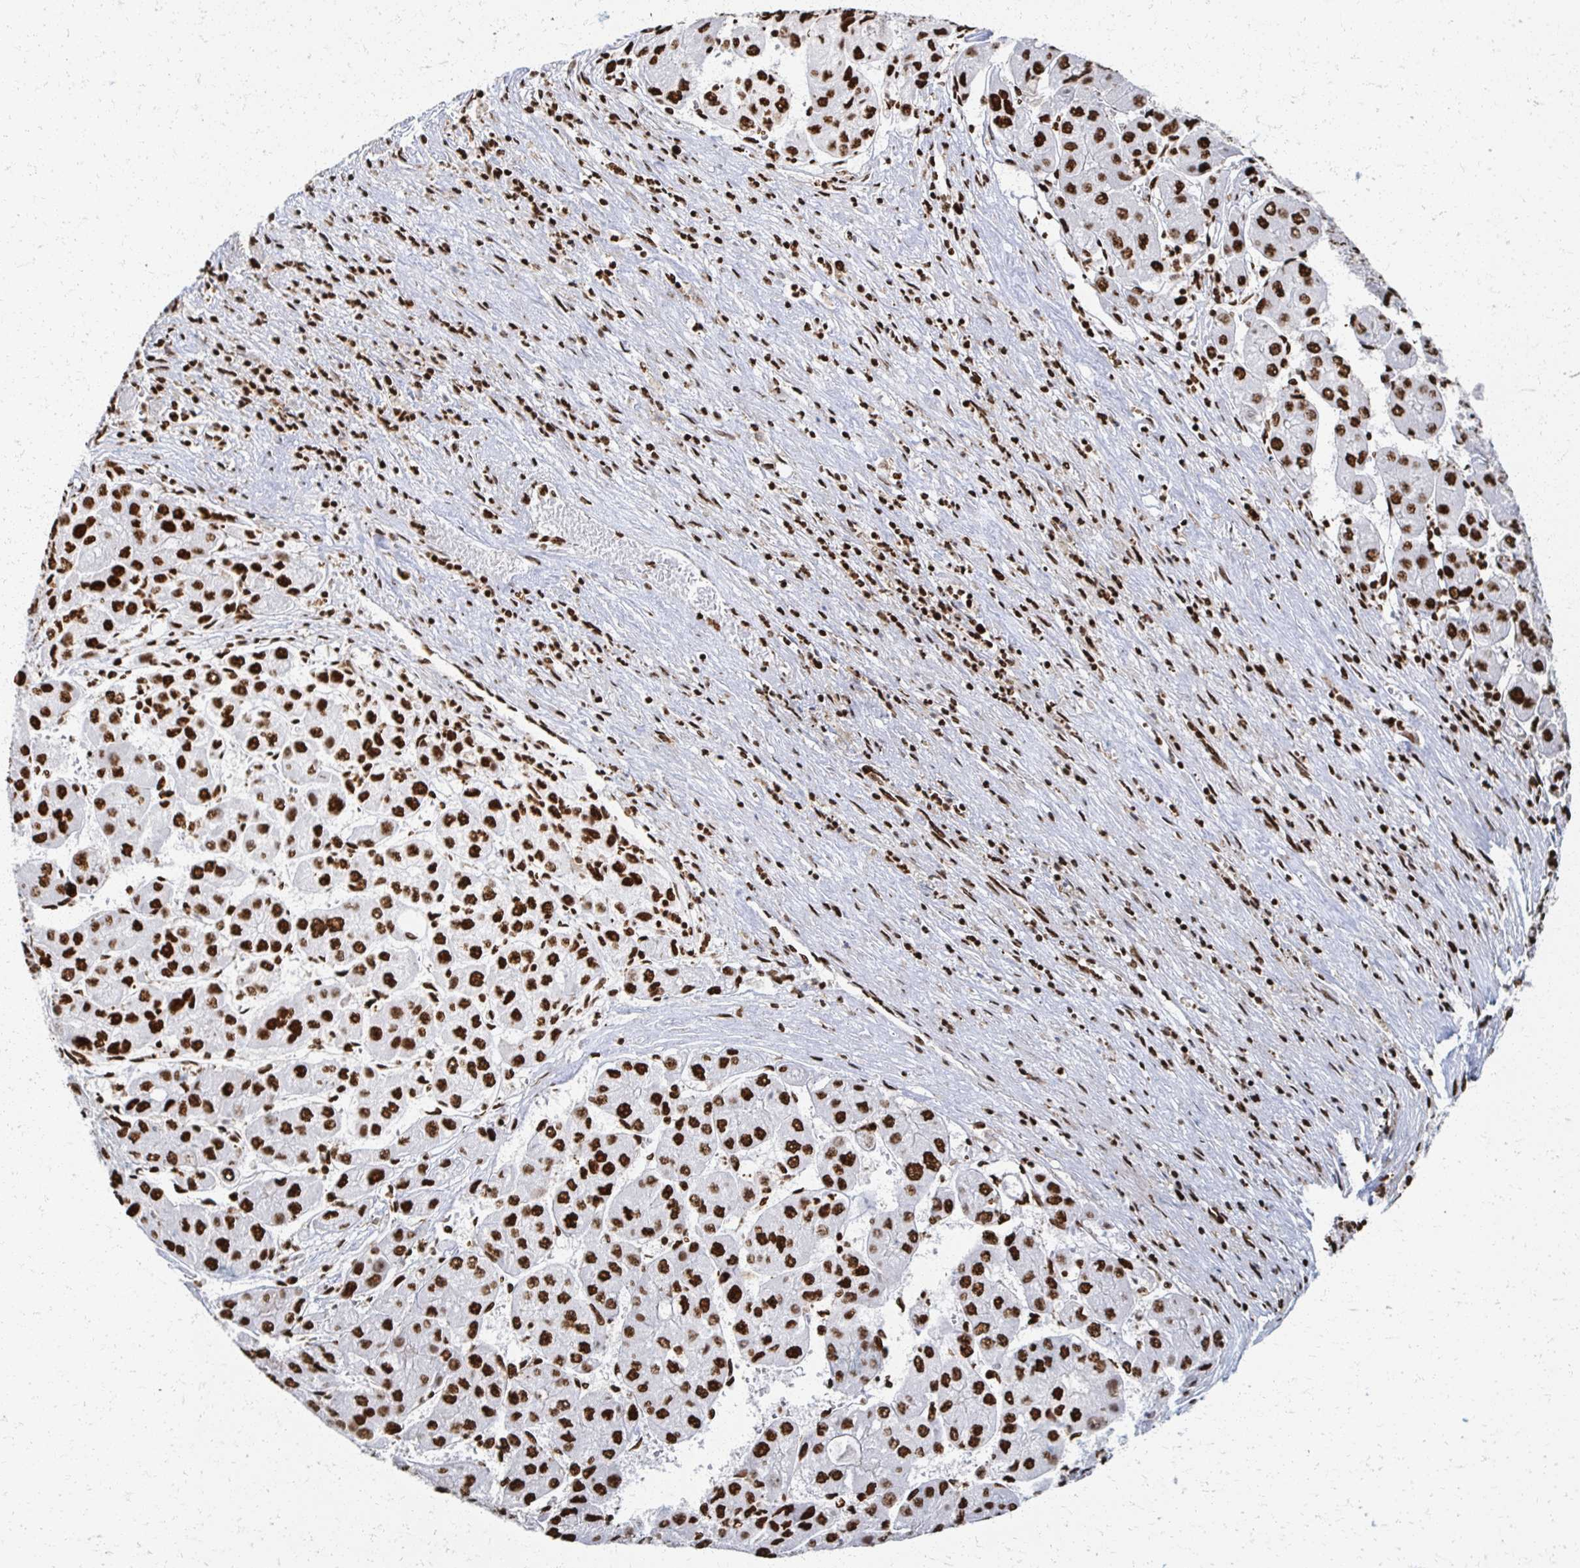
{"staining": {"intensity": "strong", "quantity": ">75%", "location": "nuclear"}, "tissue": "liver cancer", "cell_type": "Tumor cells", "image_type": "cancer", "snomed": [{"axis": "morphology", "description": "Carcinoma, Hepatocellular, NOS"}, {"axis": "topography", "description": "Liver"}], "caption": "There is high levels of strong nuclear staining in tumor cells of liver cancer (hepatocellular carcinoma), as demonstrated by immunohistochemical staining (brown color).", "gene": "RBBP7", "patient": {"sex": "female", "age": 61}}